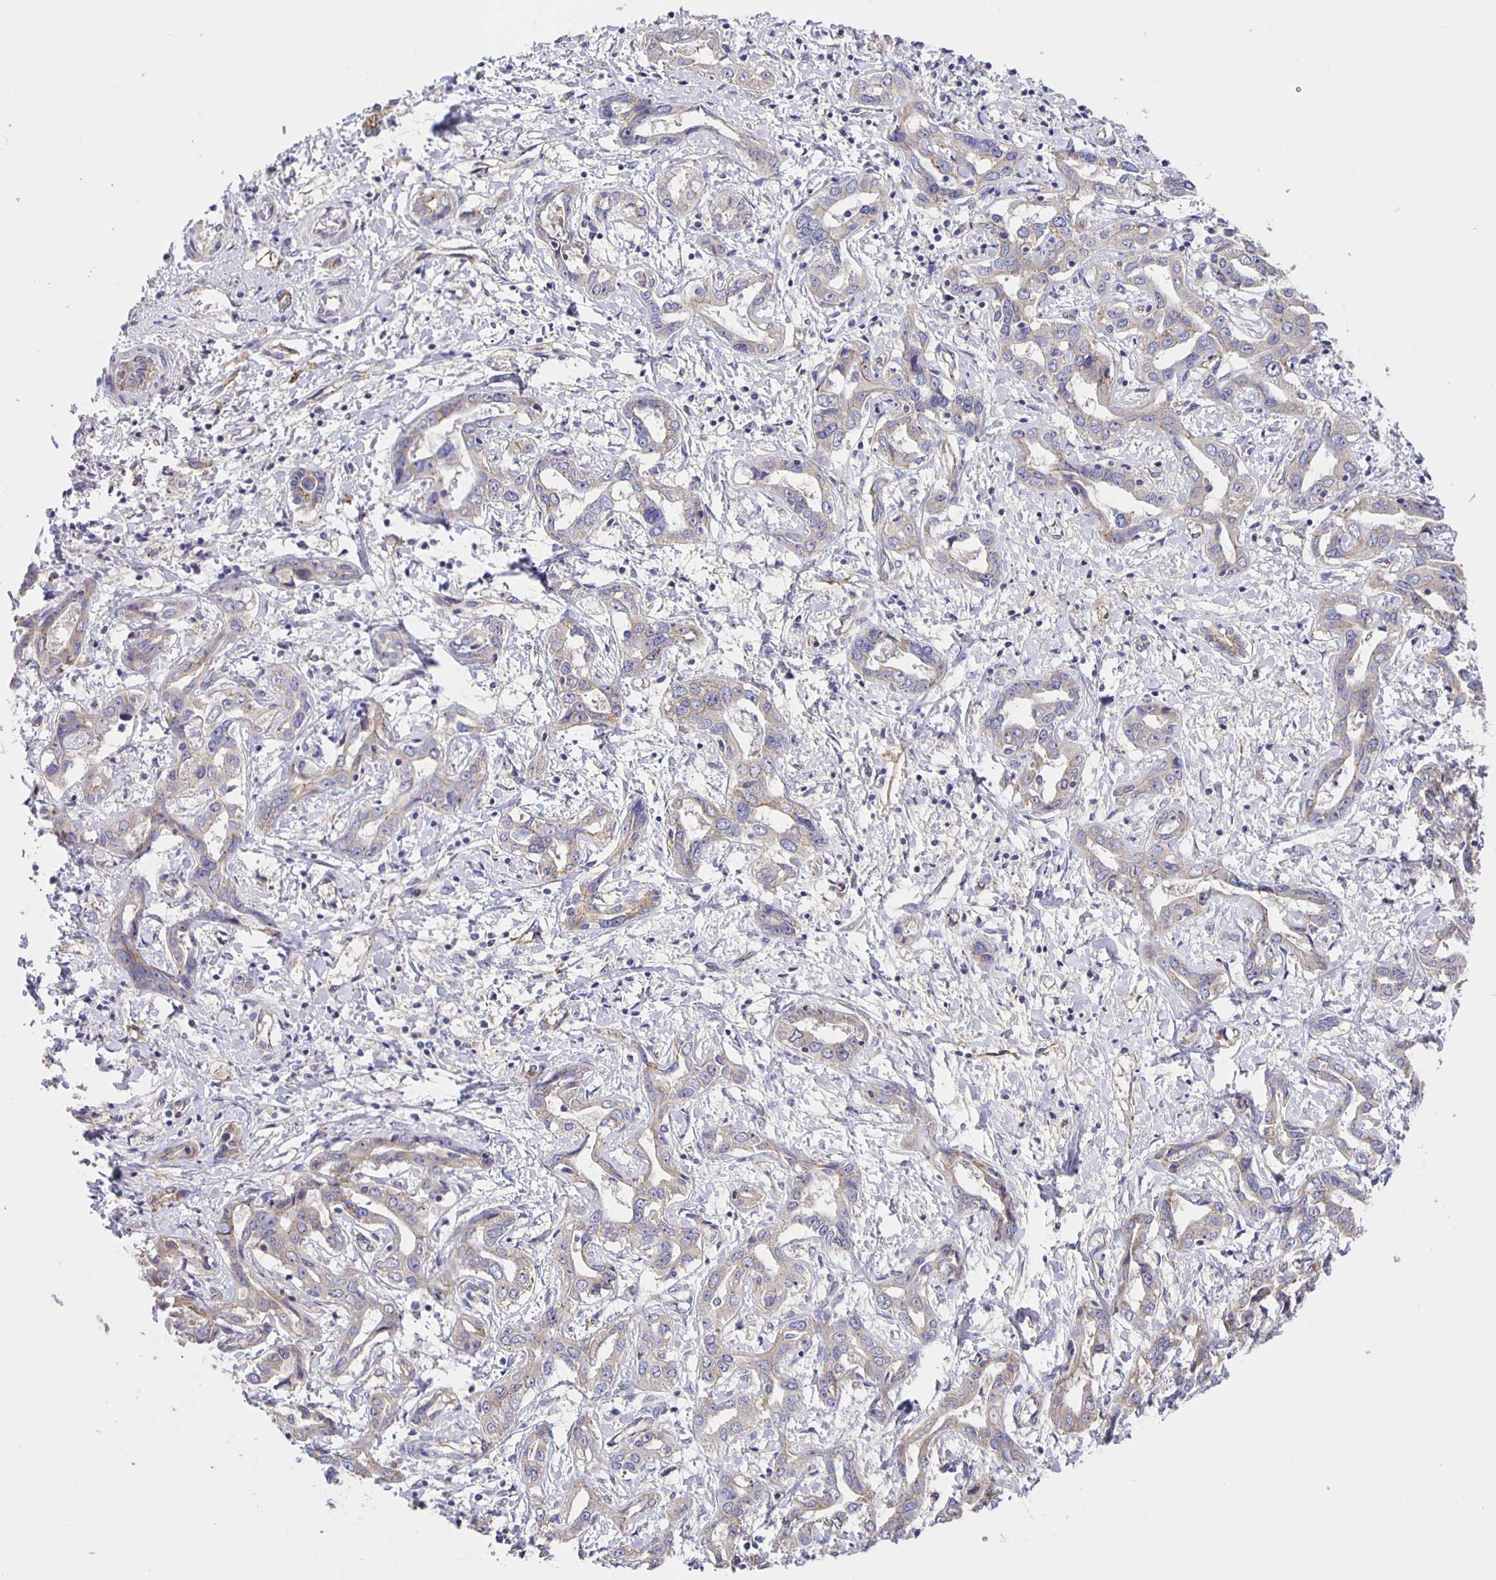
{"staining": {"intensity": "weak", "quantity": "<25%", "location": "cytoplasmic/membranous"}, "tissue": "liver cancer", "cell_type": "Tumor cells", "image_type": "cancer", "snomed": [{"axis": "morphology", "description": "Cholangiocarcinoma"}, {"axis": "topography", "description": "Liver"}], "caption": "This is a photomicrograph of immunohistochemistry (IHC) staining of liver cancer (cholangiocarcinoma), which shows no positivity in tumor cells.", "gene": "JMJD4", "patient": {"sex": "male", "age": 59}}